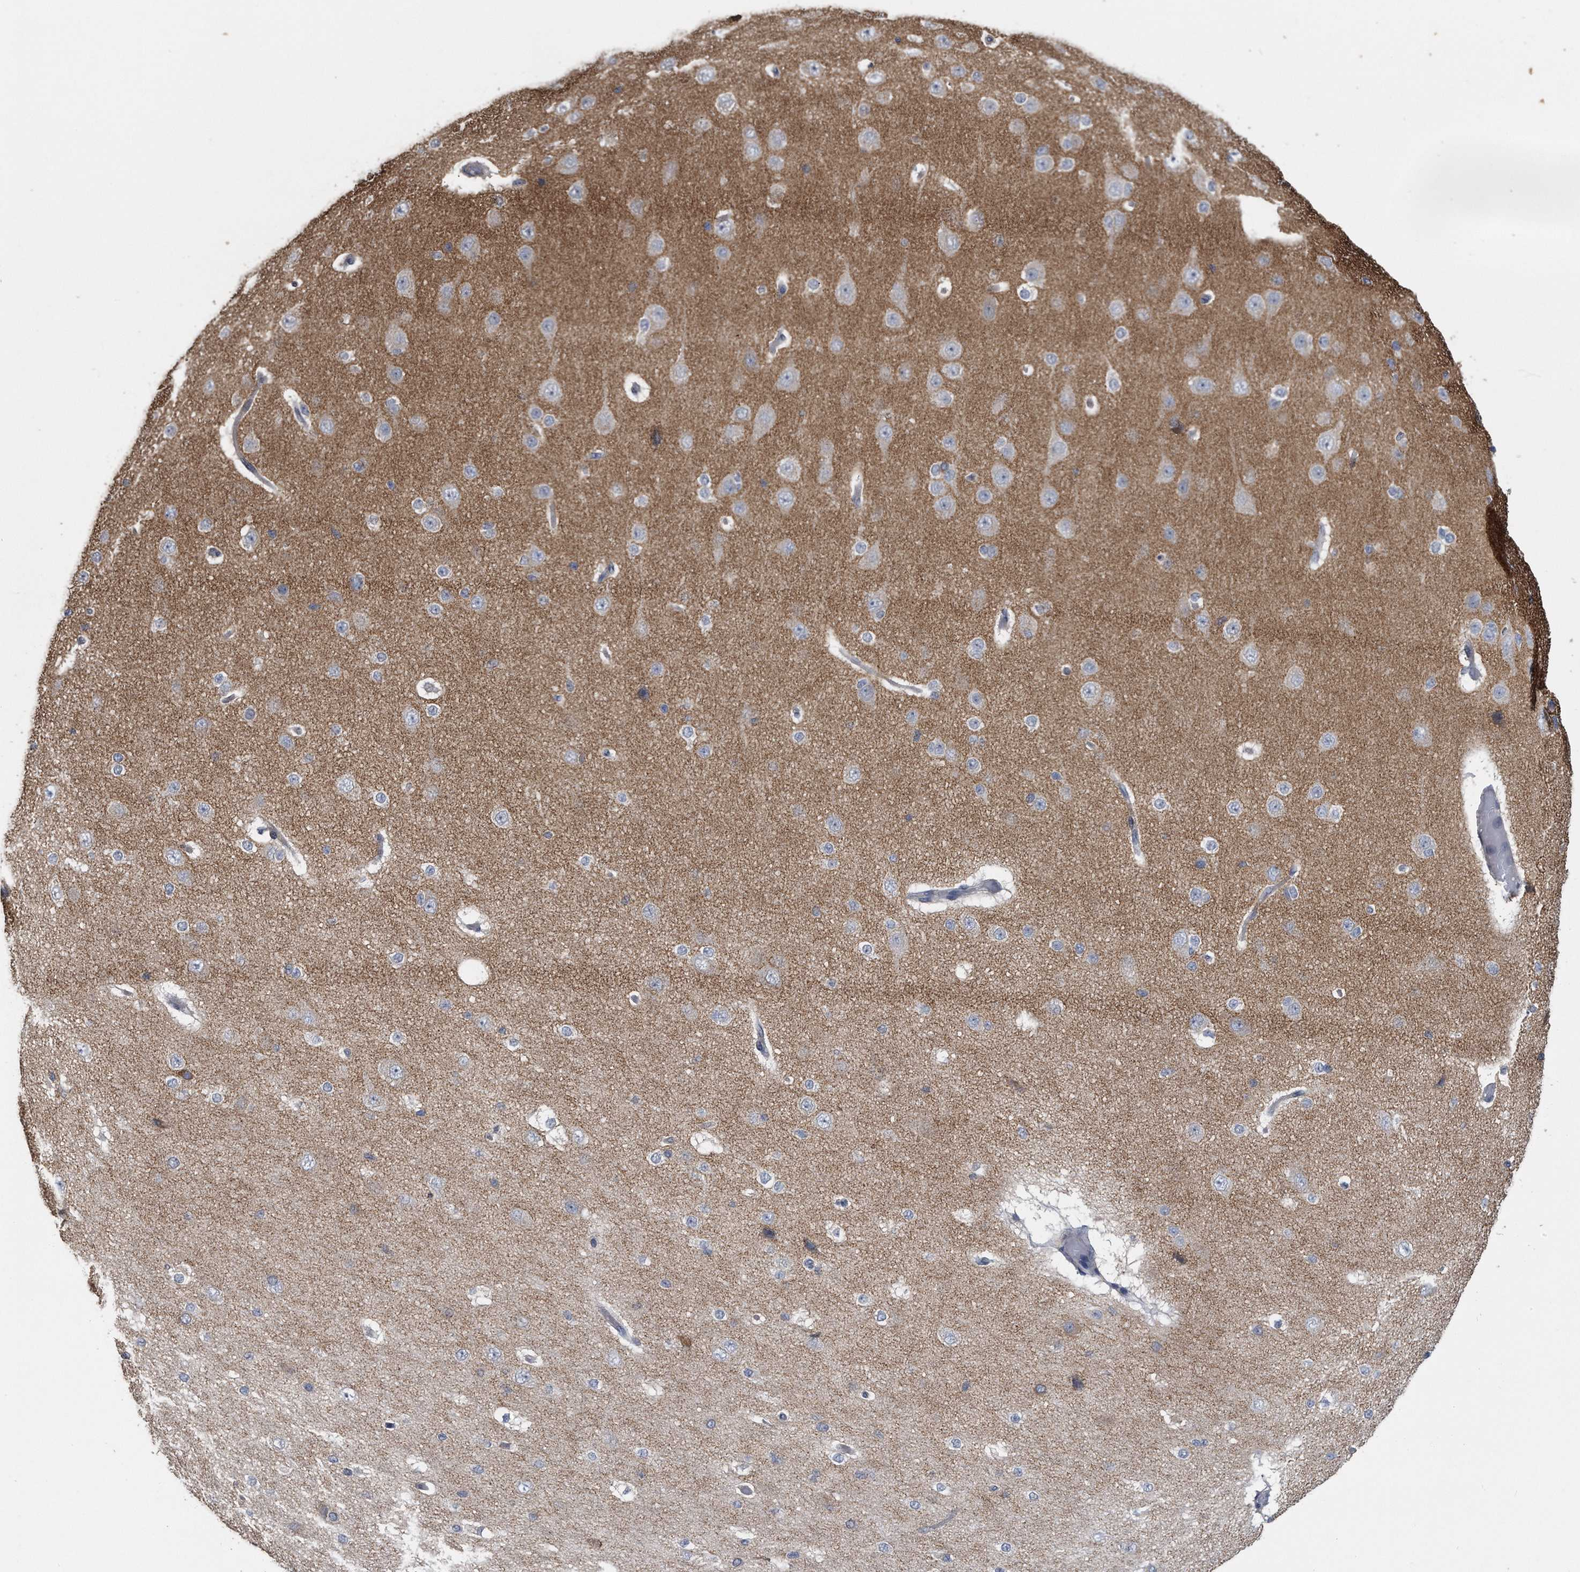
{"staining": {"intensity": "moderate", "quantity": "<25%", "location": "cytoplasmic/membranous"}, "tissue": "cerebral cortex", "cell_type": "Endothelial cells", "image_type": "normal", "snomed": [{"axis": "morphology", "description": "Normal tissue, NOS"}, {"axis": "morphology", "description": "Developmental malformation"}, {"axis": "topography", "description": "Cerebral cortex"}], "caption": "DAB (3,3'-diaminobenzidine) immunohistochemical staining of benign human cerebral cortex demonstrates moderate cytoplasmic/membranous protein positivity in approximately <25% of endothelial cells.", "gene": "PCLO", "patient": {"sex": "female", "age": 30}}